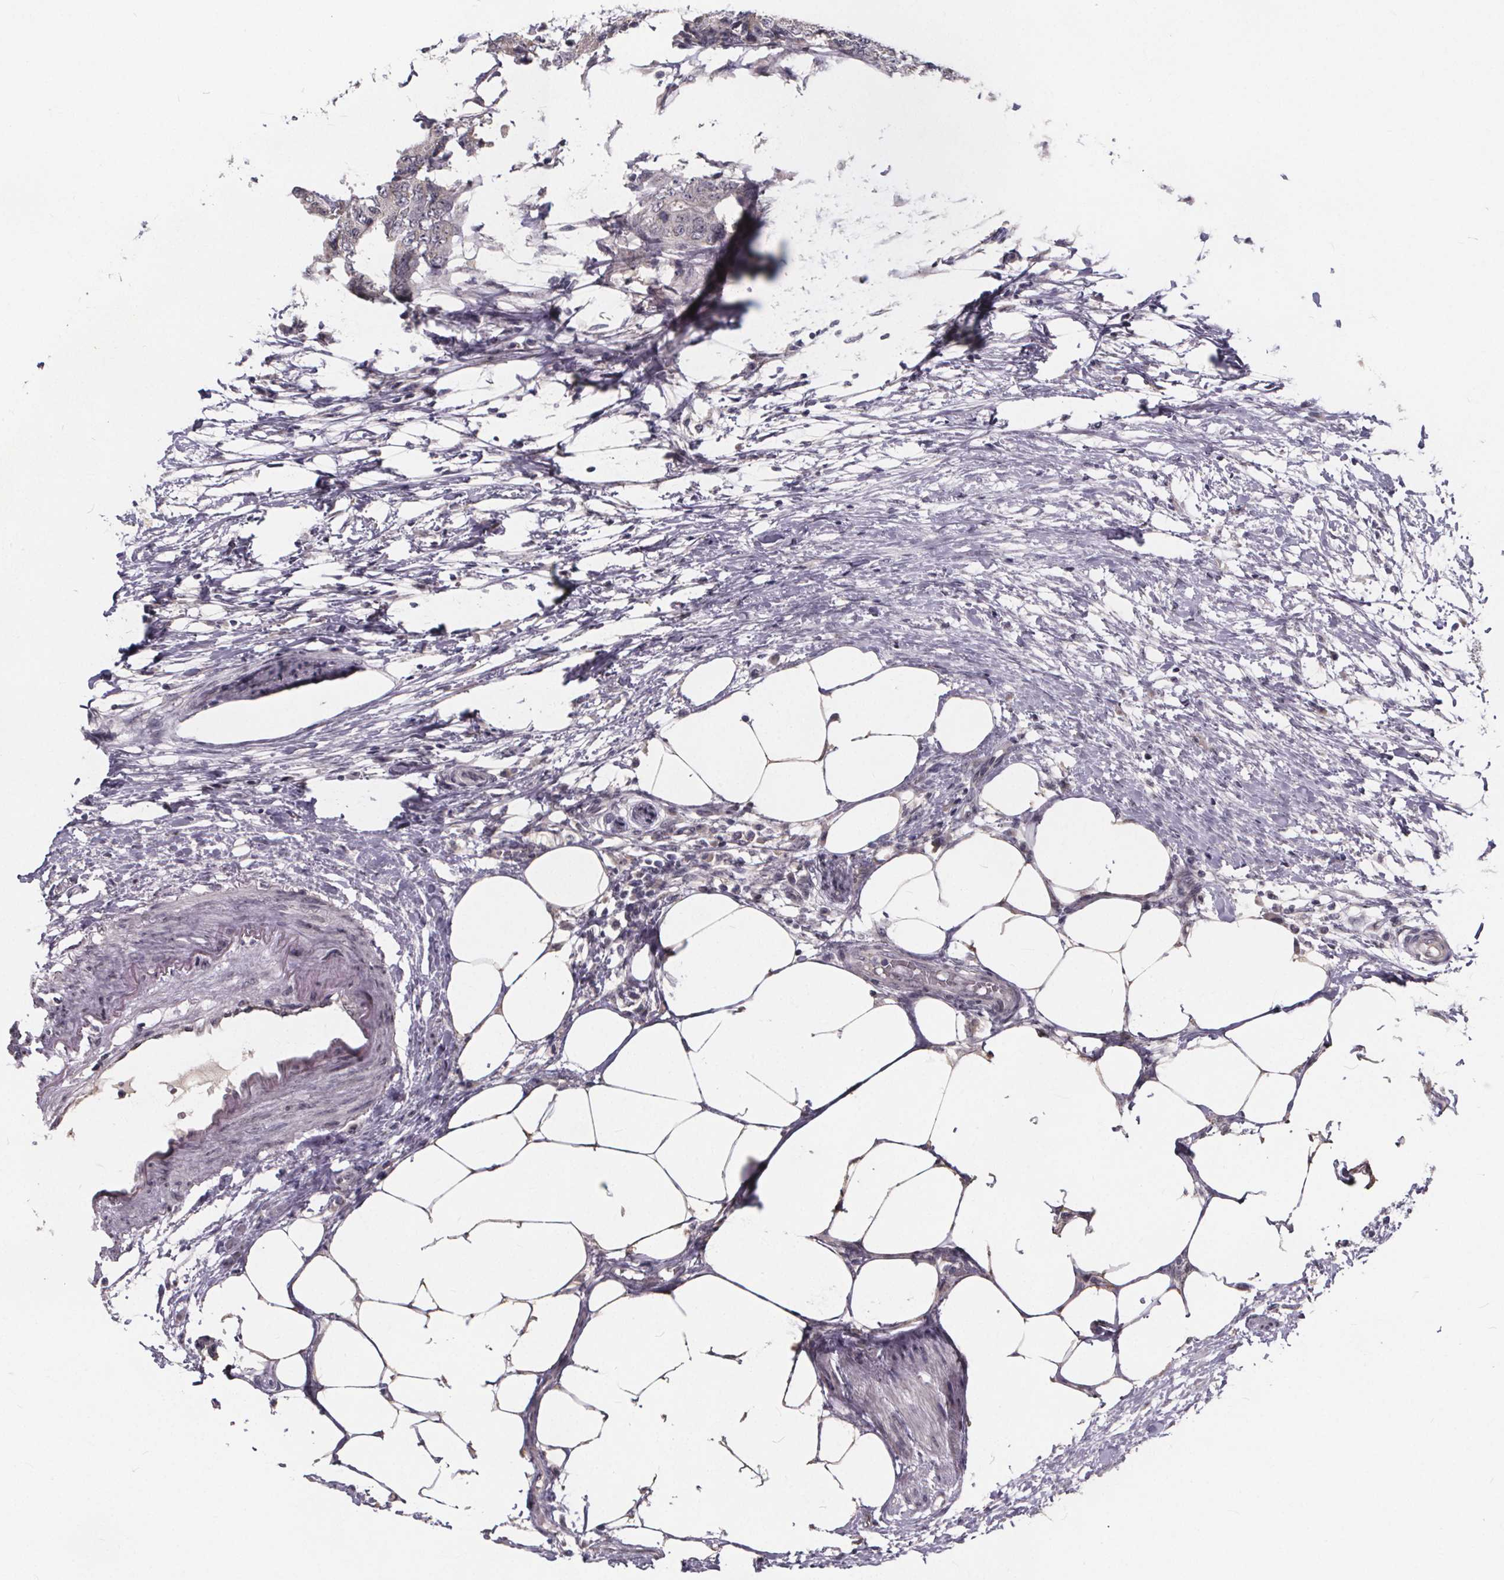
{"staining": {"intensity": "negative", "quantity": "none", "location": "none"}, "tissue": "colorectal cancer", "cell_type": "Tumor cells", "image_type": "cancer", "snomed": [{"axis": "morphology", "description": "Adenocarcinoma, NOS"}, {"axis": "topography", "description": "Colon"}], "caption": "Human colorectal cancer stained for a protein using immunohistochemistry shows no expression in tumor cells.", "gene": "FAM181B", "patient": {"sex": "female", "age": 48}}